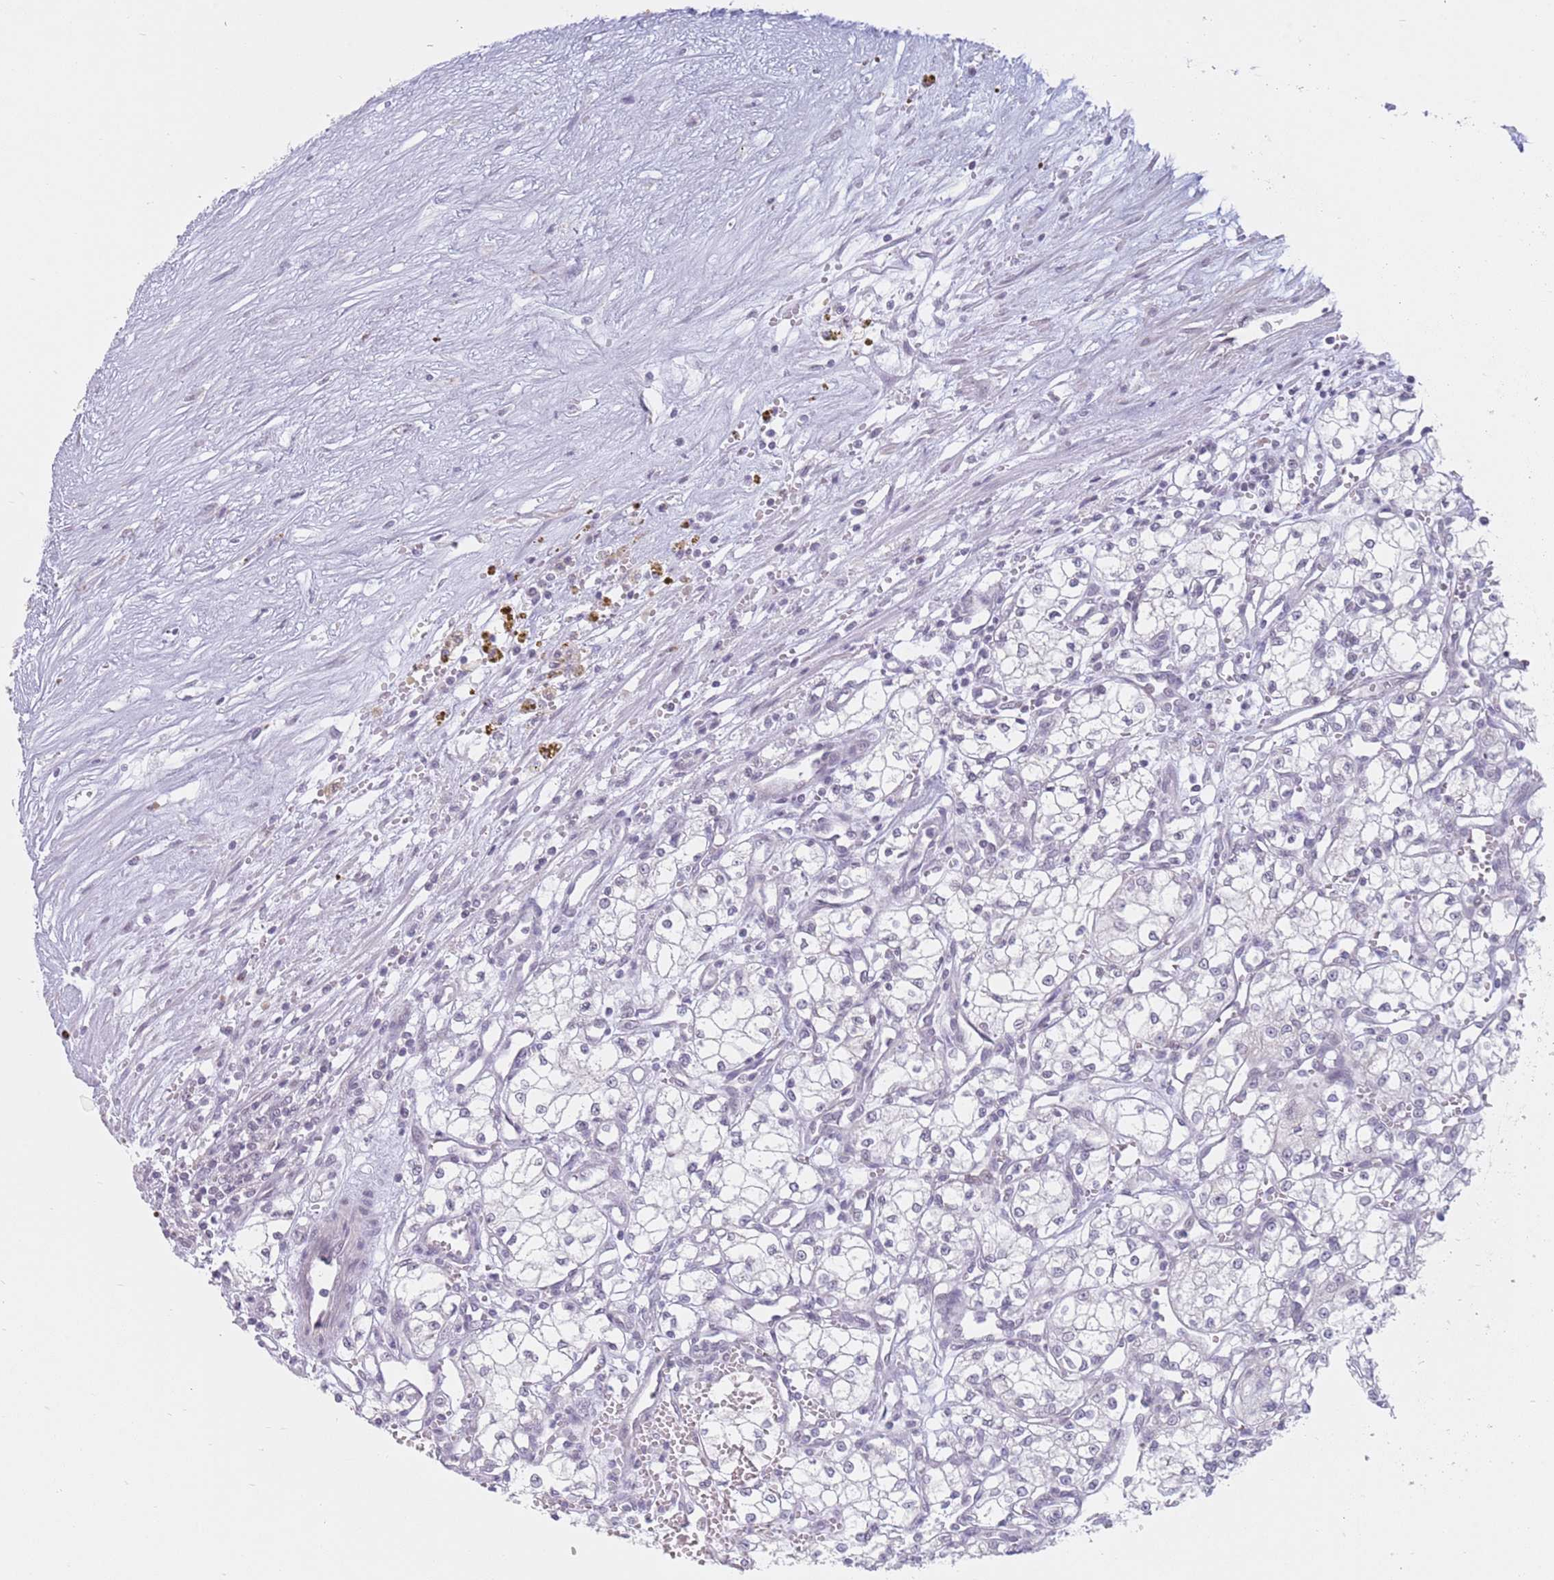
{"staining": {"intensity": "negative", "quantity": "none", "location": "none"}, "tissue": "renal cancer", "cell_type": "Tumor cells", "image_type": "cancer", "snomed": [{"axis": "morphology", "description": "Adenocarcinoma, NOS"}, {"axis": "topography", "description": "Kidney"}], "caption": "The micrograph demonstrates no significant positivity in tumor cells of renal adenocarcinoma.", "gene": "ZNF574", "patient": {"sex": "male", "age": 59}}